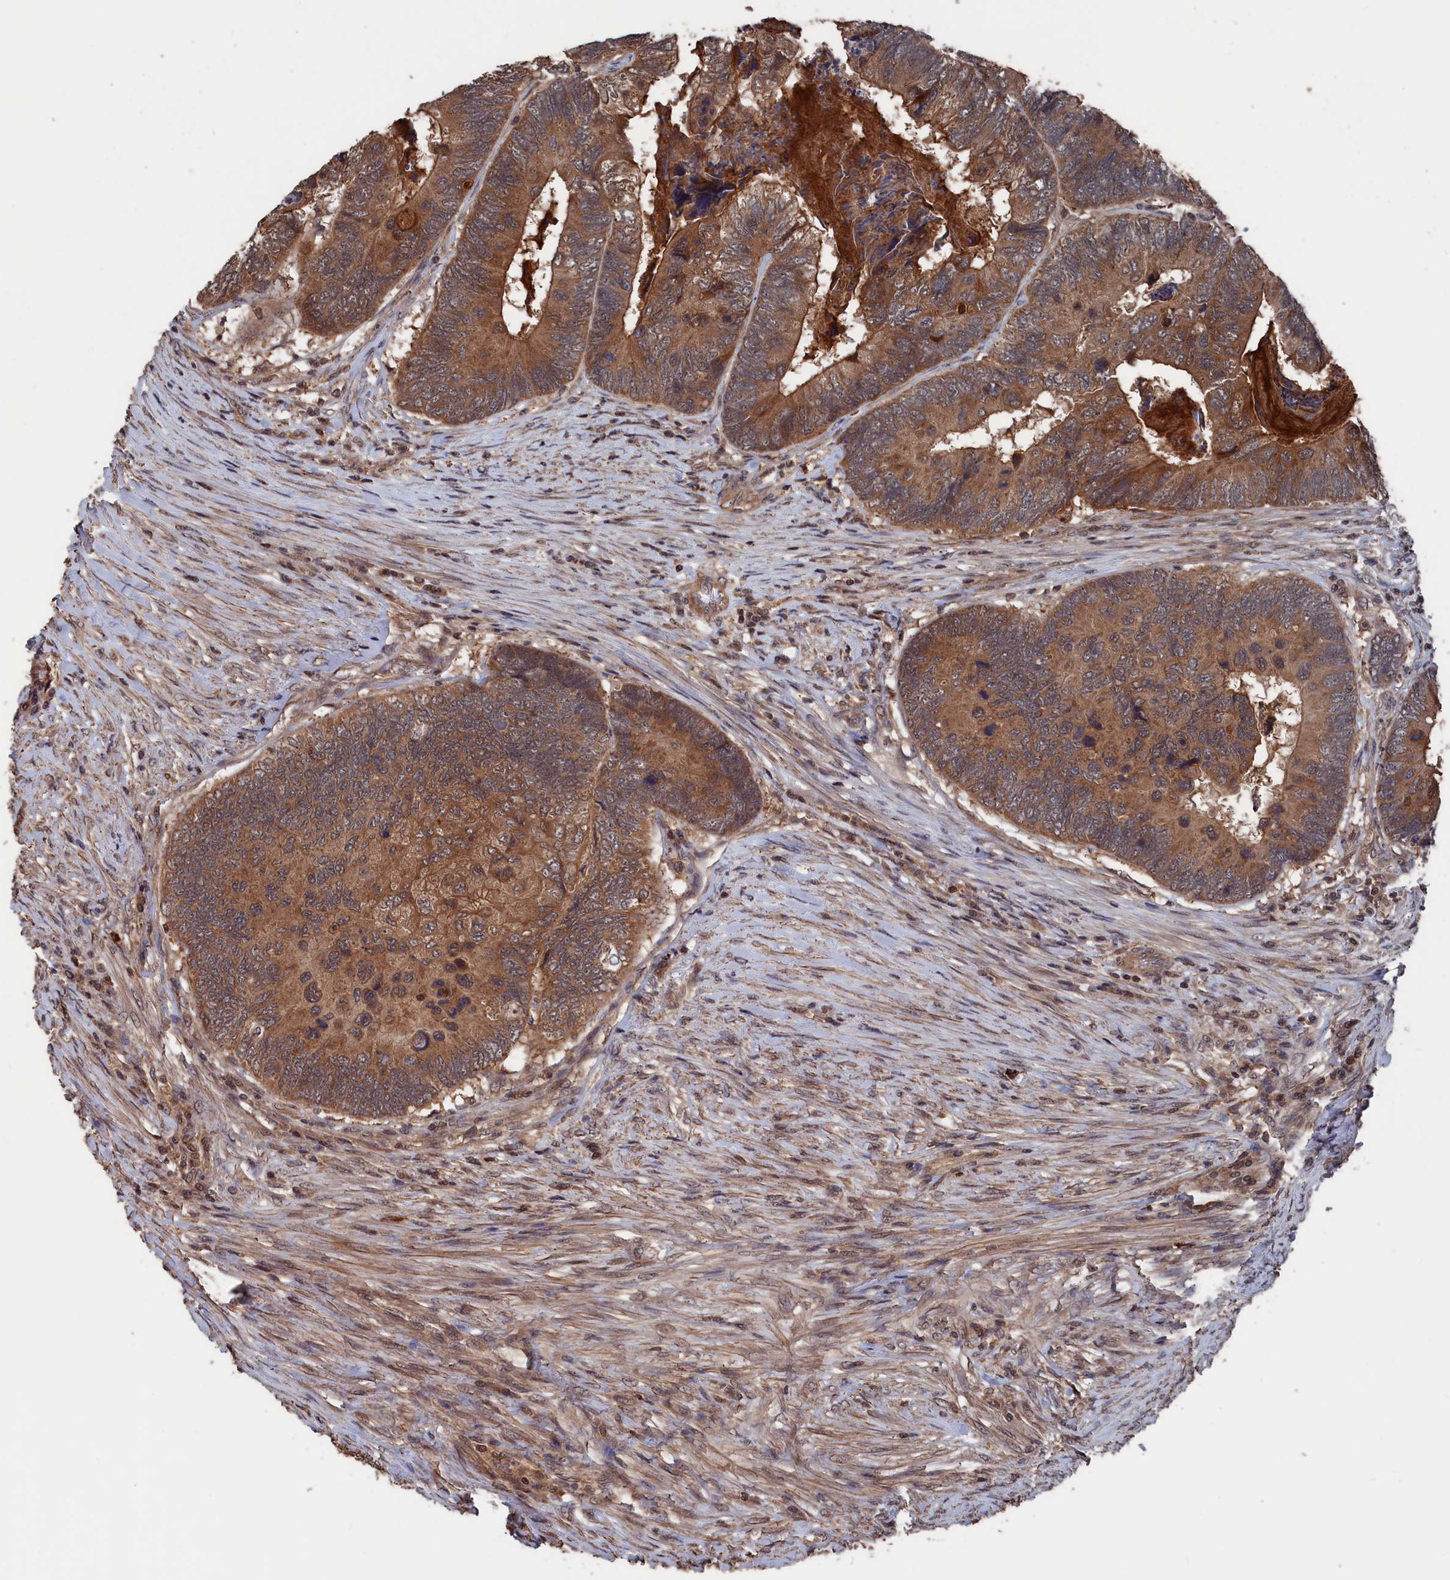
{"staining": {"intensity": "moderate", "quantity": ">75%", "location": "cytoplasmic/membranous"}, "tissue": "colorectal cancer", "cell_type": "Tumor cells", "image_type": "cancer", "snomed": [{"axis": "morphology", "description": "Adenocarcinoma, NOS"}, {"axis": "topography", "description": "Colon"}], "caption": "A high-resolution photomicrograph shows immunohistochemistry staining of adenocarcinoma (colorectal), which reveals moderate cytoplasmic/membranous positivity in approximately >75% of tumor cells. The protein of interest is stained brown, and the nuclei are stained in blue (DAB IHC with brightfield microscopy, high magnification).", "gene": "PDE12", "patient": {"sex": "female", "age": 67}}